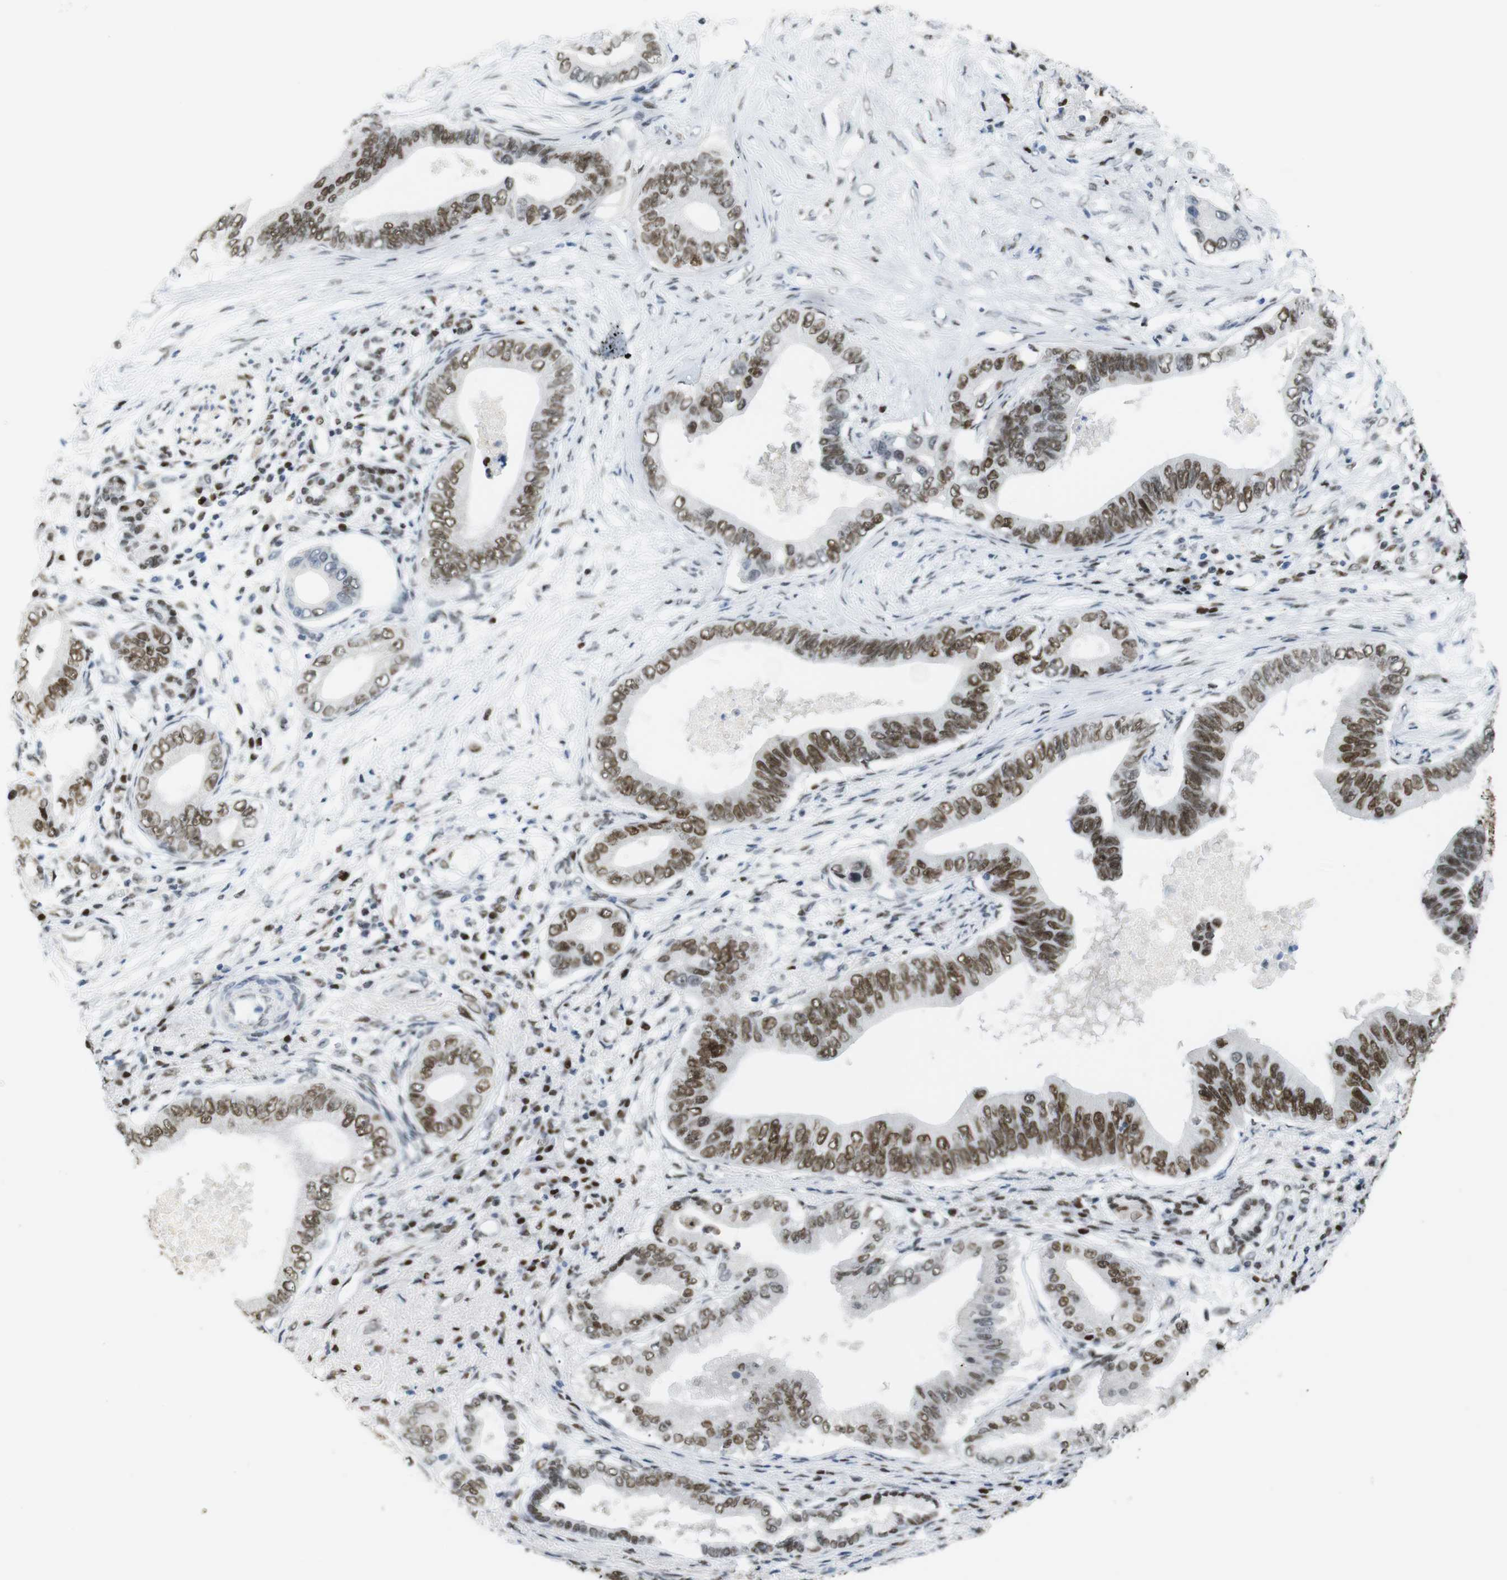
{"staining": {"intensity": "moderate", "quantity": ">75%", "location": "nuclear"}, "tissue": "pancreatic cancer", "cell_type": "Tumor cells", "image_type": "cancer", "snomed": [{"axis": "morphology", "description": "Adenocarcinoma, NOS"}, {"axis": "topography", "description": "Pancreas"}], "caption": "Human adenocarcinoma (pancreatic) stained for a protein (brown) demonstrates moderate nuclear positive staining in approximately >75% of tumor cells.", "gene": "RIOX2", "patient": {"sex": "male", "age": 77}}